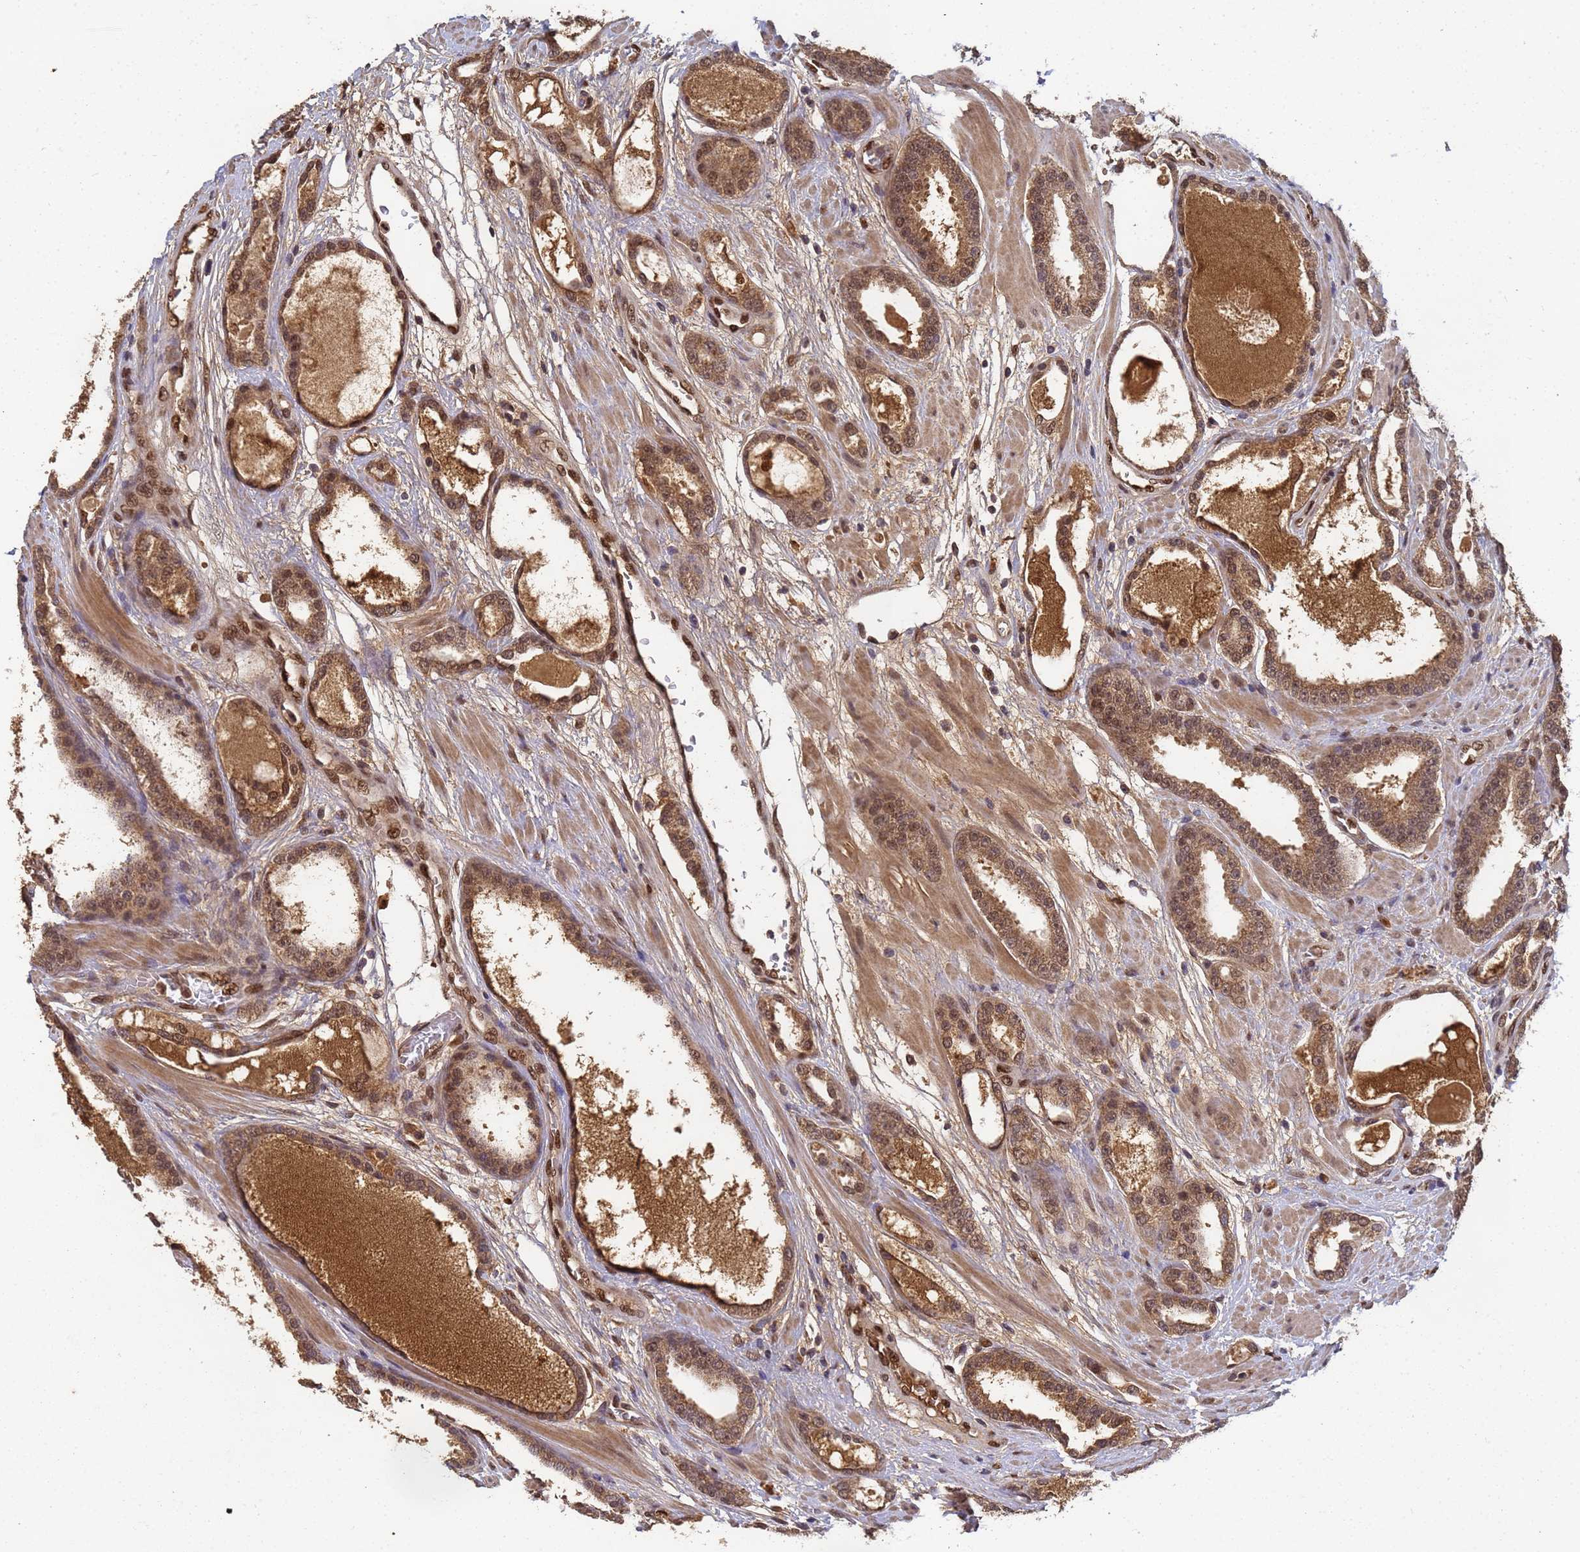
{"staining": {"intensity": "moderate", "quantity": ">75%", "location": "cytoplasmic/membranous,nuclear"}, "tissue": "prostate cancer", "cell_type": "Tumor cells", "image_type": "cancer", "snomed": [{"axis": "morphology", "description": "Adenocarcinoma, High grade"}, {"axis": "topography", "description": "Prostate"}], "caption": "This micrograph shows immunohistochemistry (IHC) staining of human prostate high-grade adenocarcinoma, with medium moderate cytoplasmic/membranous and nuclear staining in about >75% of tumor cells.", "gene": "SECISBP2", "patient": {"sex": "male", "age": 60}}